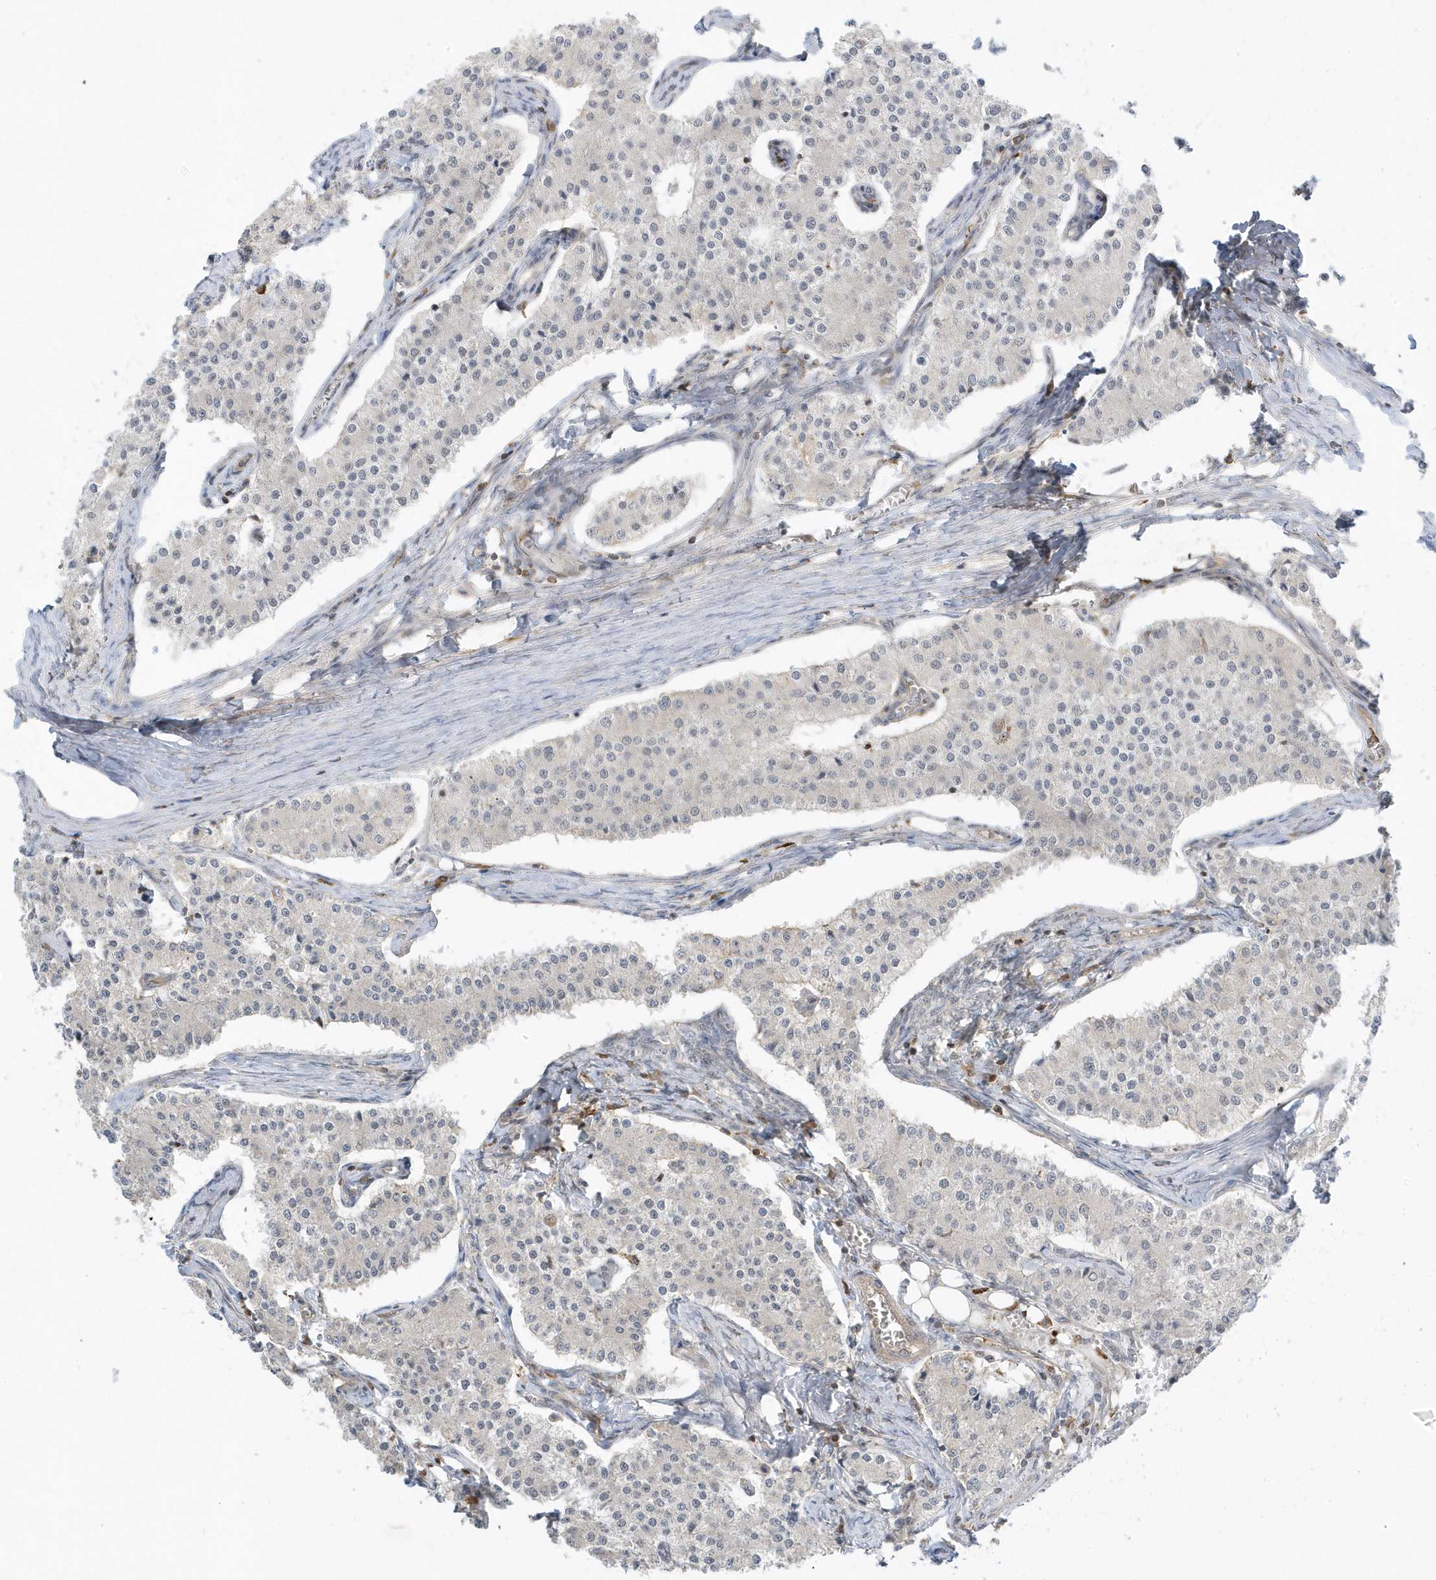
{"staining": {"intensity": "negative", "quantity": "none", "location": "none"}, "tissue": "carcinoid", "cell_type": "Tumor cells", "image_type": "cancer", "snomed": [{"axis": "morphology", "description": "Carcinoid, malignant, NOS"}, {"axis": "topography", "description": "Colon"}], "caption": "Carcinoid was stained to show a protein in brown. There is no significant expression in tumor cells.", "gene": "ZBTB8A", "patient": {"sex": "female", "age": 52}}